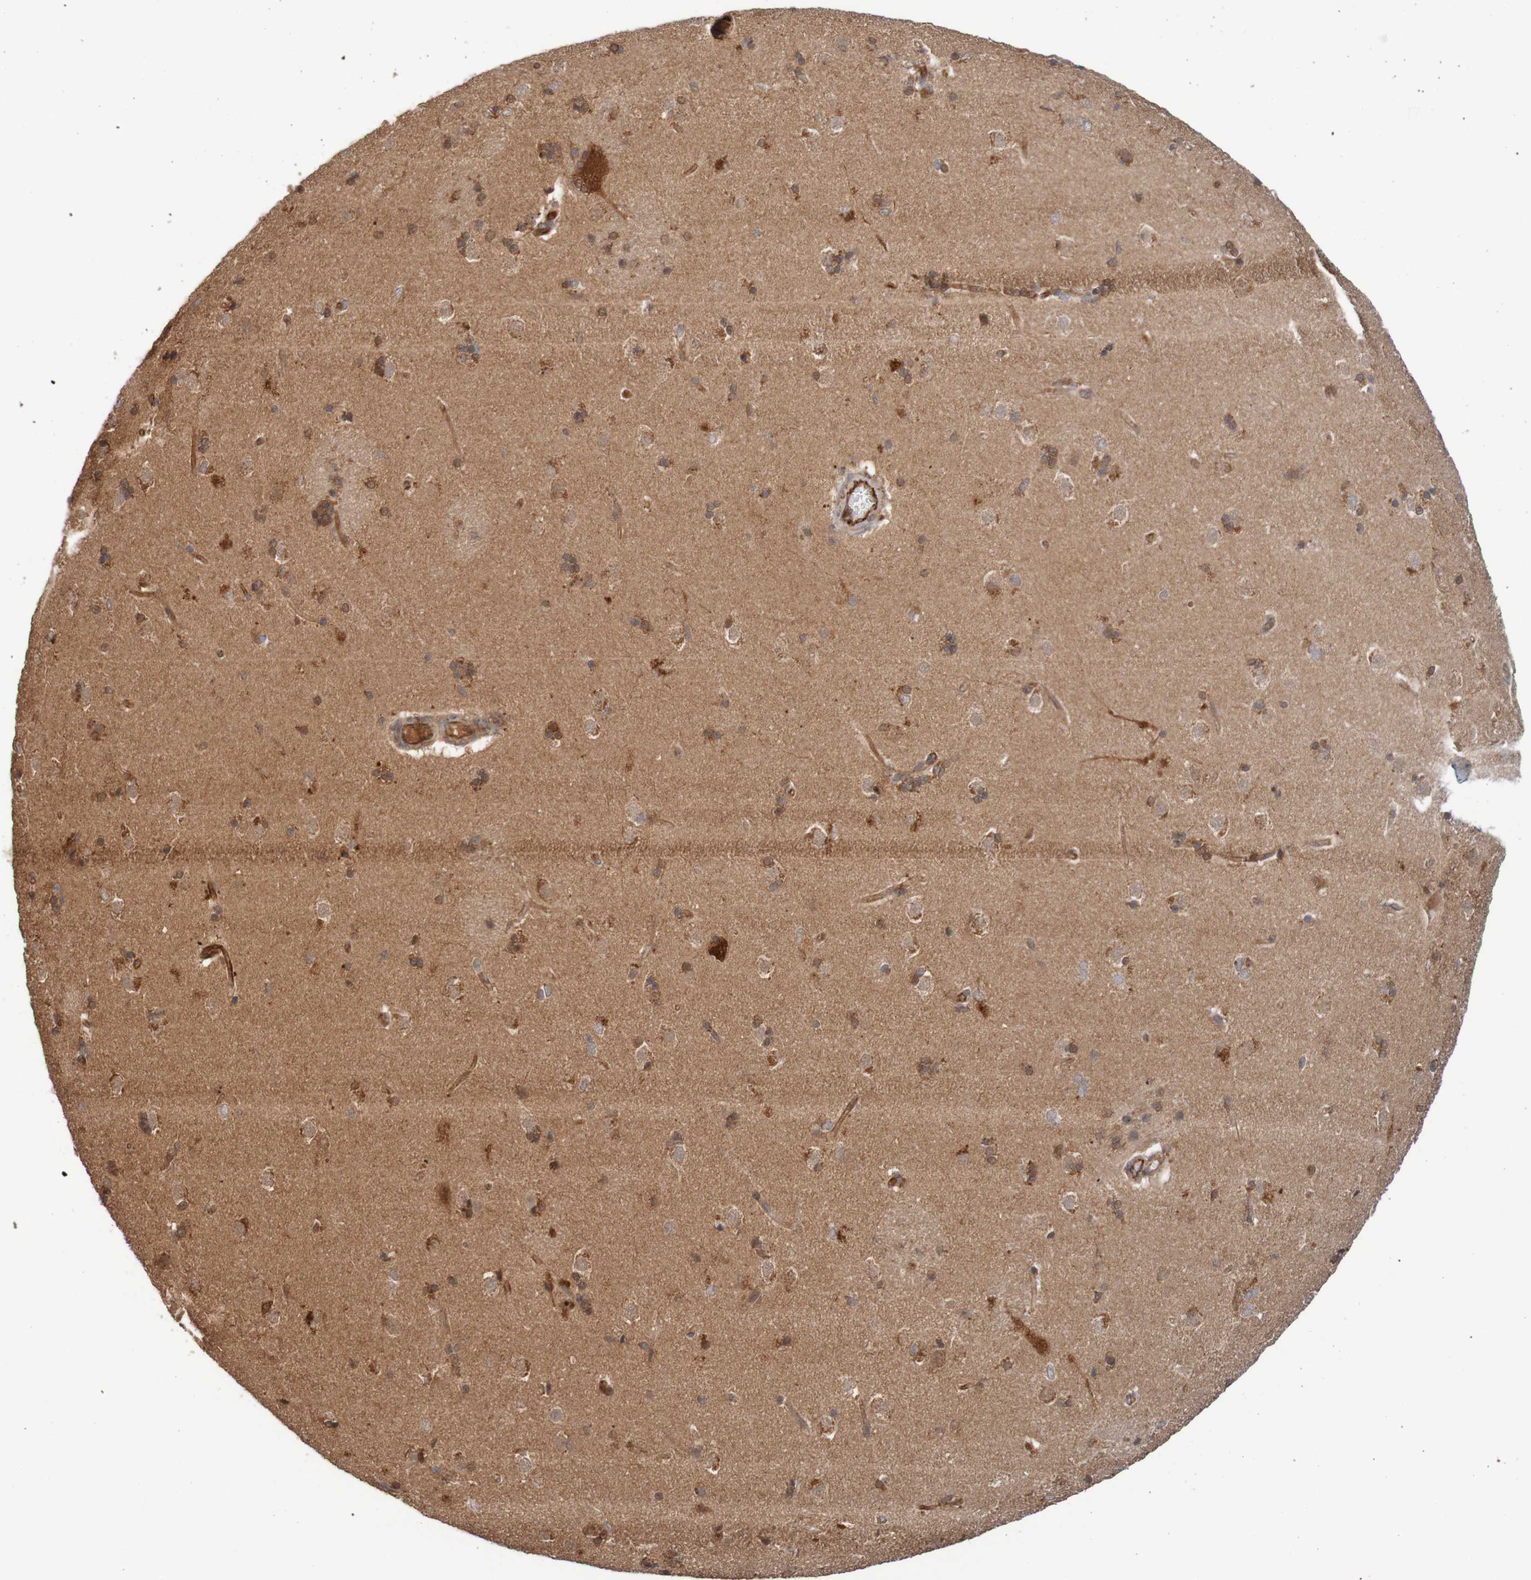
{"staining": {"intensity": "strong", "quantity": "25%-75%", "location": "cytoplasmic/membranous,nuclear"}, "tissue": "caudate", "cell_type": "Glial cells", "image_type": "normal", "snomed": [{"axis": "morphology", "description": "Normal tissue, NOS"}, {"axis": "topography", "description": "Lateral ventricle wall"}], "caption": "Immunohistochemistry (IHC) image of normal caudate: human caudate stained using IHC demonstrates high levels of strong protein expression localized specifically in the cytoplasmic/membranous,nuclear of glial cells, appearing as a cytoplasmic/membranous,nuclear brown color.", "gene": "MRPL52", "patient": {"sex": "female", "age": 19}}